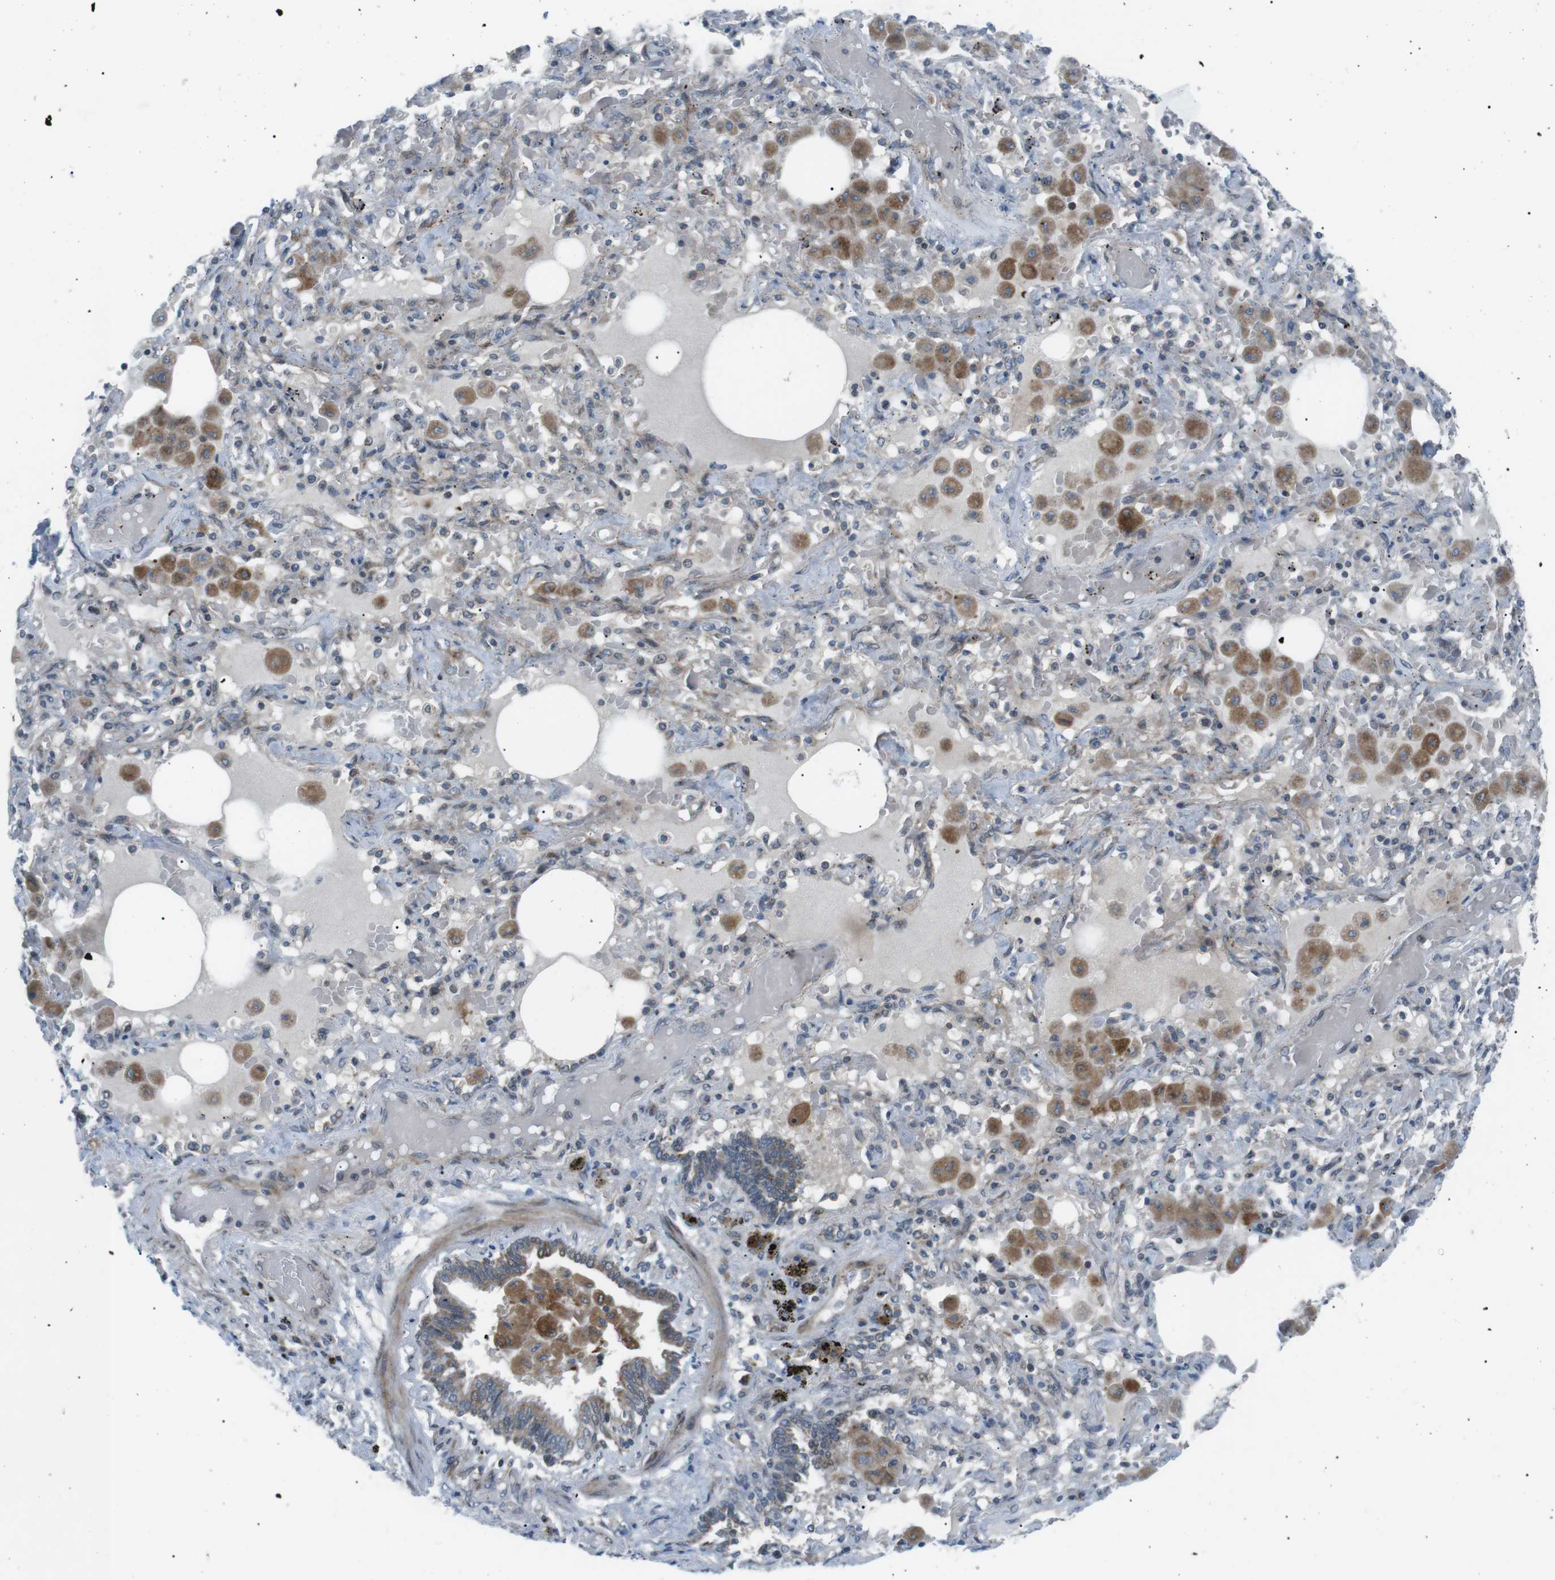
{"staining": {"intensity": "negative", "quantity": "none", "location": "none"}, "tissue": "lung cancer", "cell_type": "Tumor cells", "image_type": "cancer", "snomed": [{"axis": "morphology", "description": "Squamous cell carcinoma, NOS"}, {"axis": "topography", "description": "Lung"}], "caption": "The photomicrograph displays no staining of tumor cells in lung cancer (squamous cell carcinoma).", "gene": "ARID5B", "patient": {"sex": "female", "age": 47}}